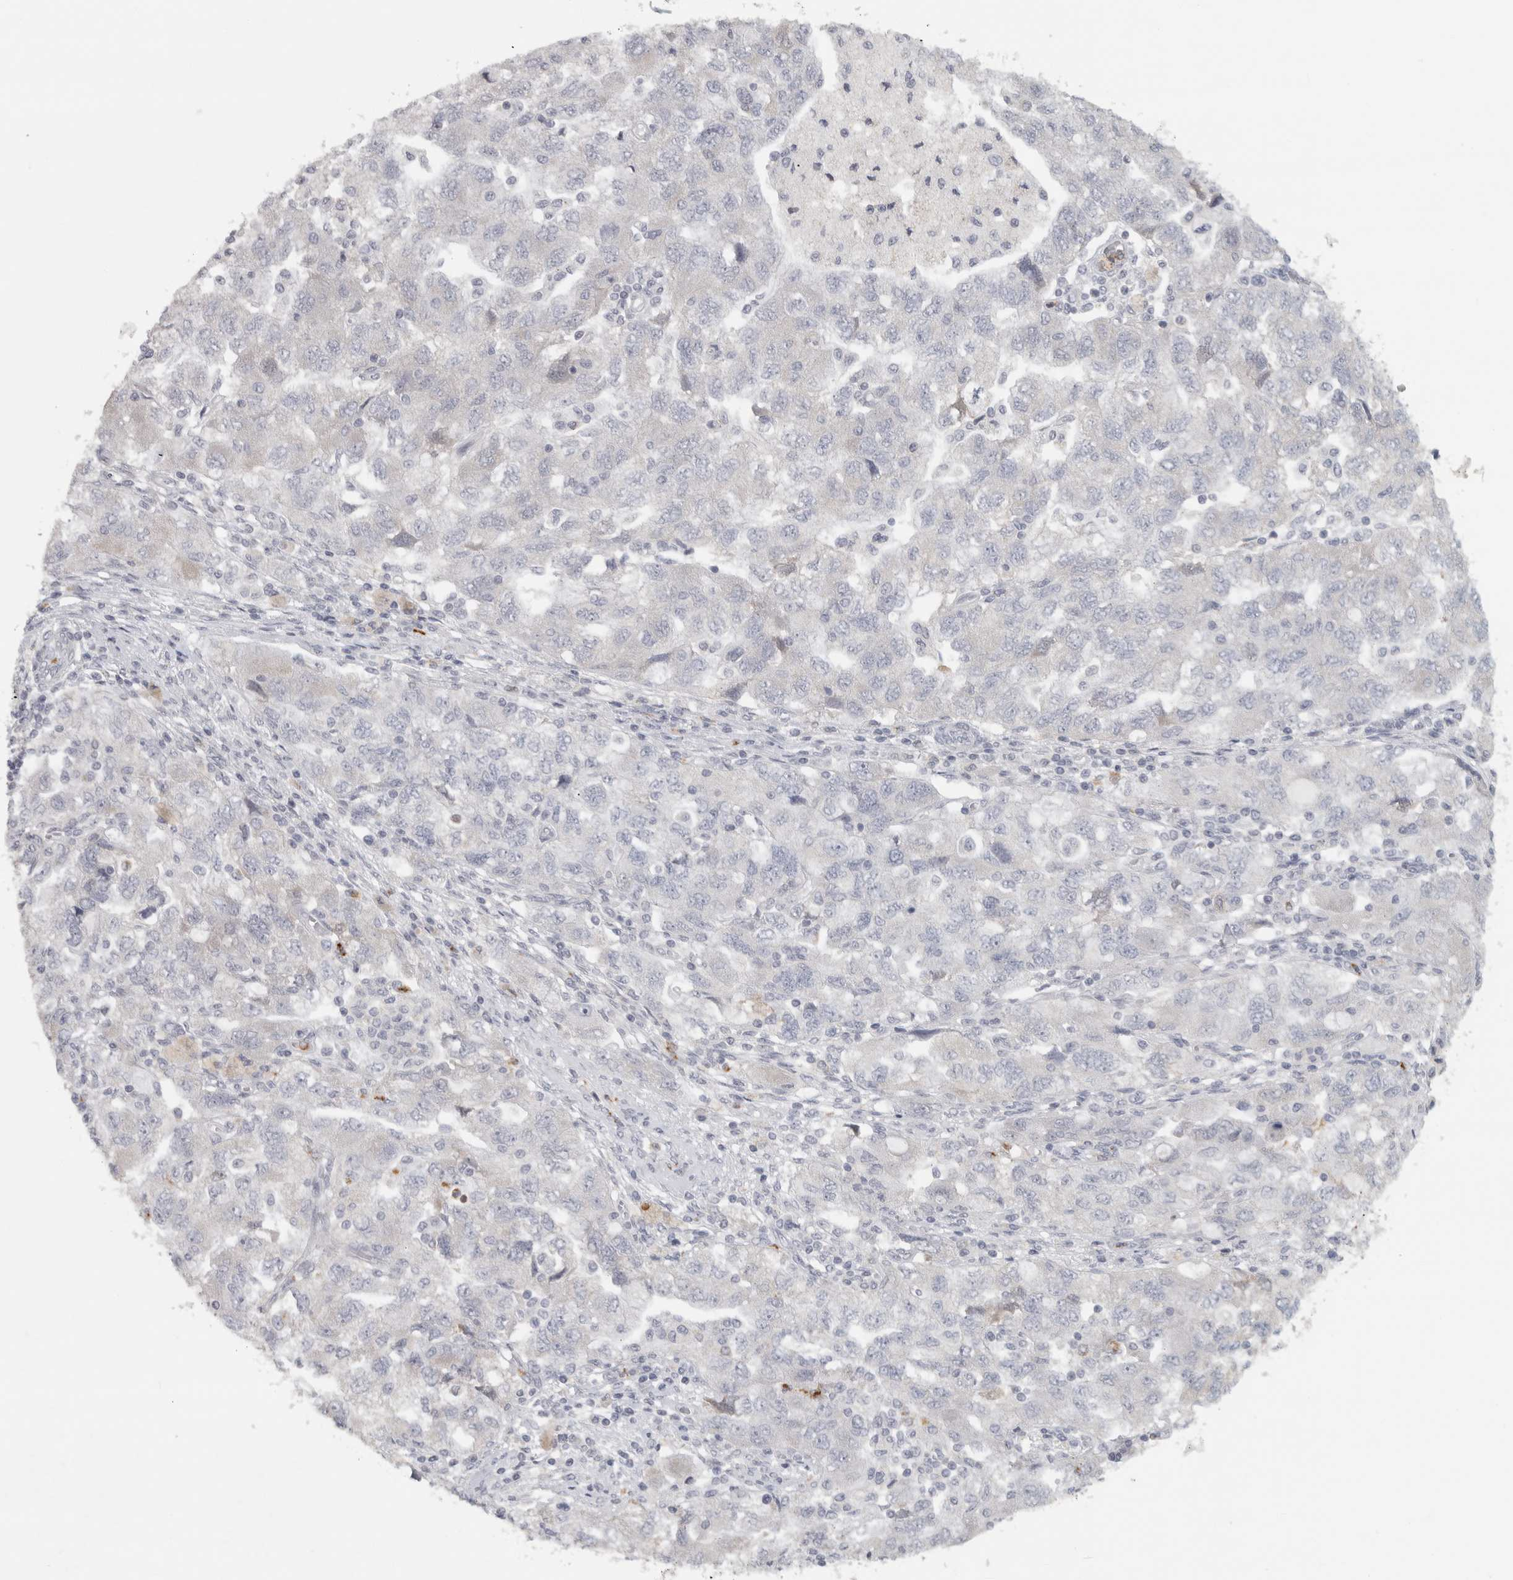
{"staining": {"intensity": "negative", "quantity": "none", "location": "none"}, "tissue": "ovarian cancer", "cell_type": "Tumor cells", "image_type": "cancer", "snomed": [{"axis": "morphology", "description": "Carcinoma, NOS"}, {"axis": "morphology", "description": "Cystadenocarcinoma, serous, NOS"}, {"axis": "topography", "description": "Ovary"}], "caption": "Histopathology image shows no protein staining in tumor cells of ovarian cancer (serous cystadenocarcinoma) tissue. (IHC, brightfield microscopy, high magnification).", "gene": "PTPRN2", "patient": {"sex": "female", "age": 69}}